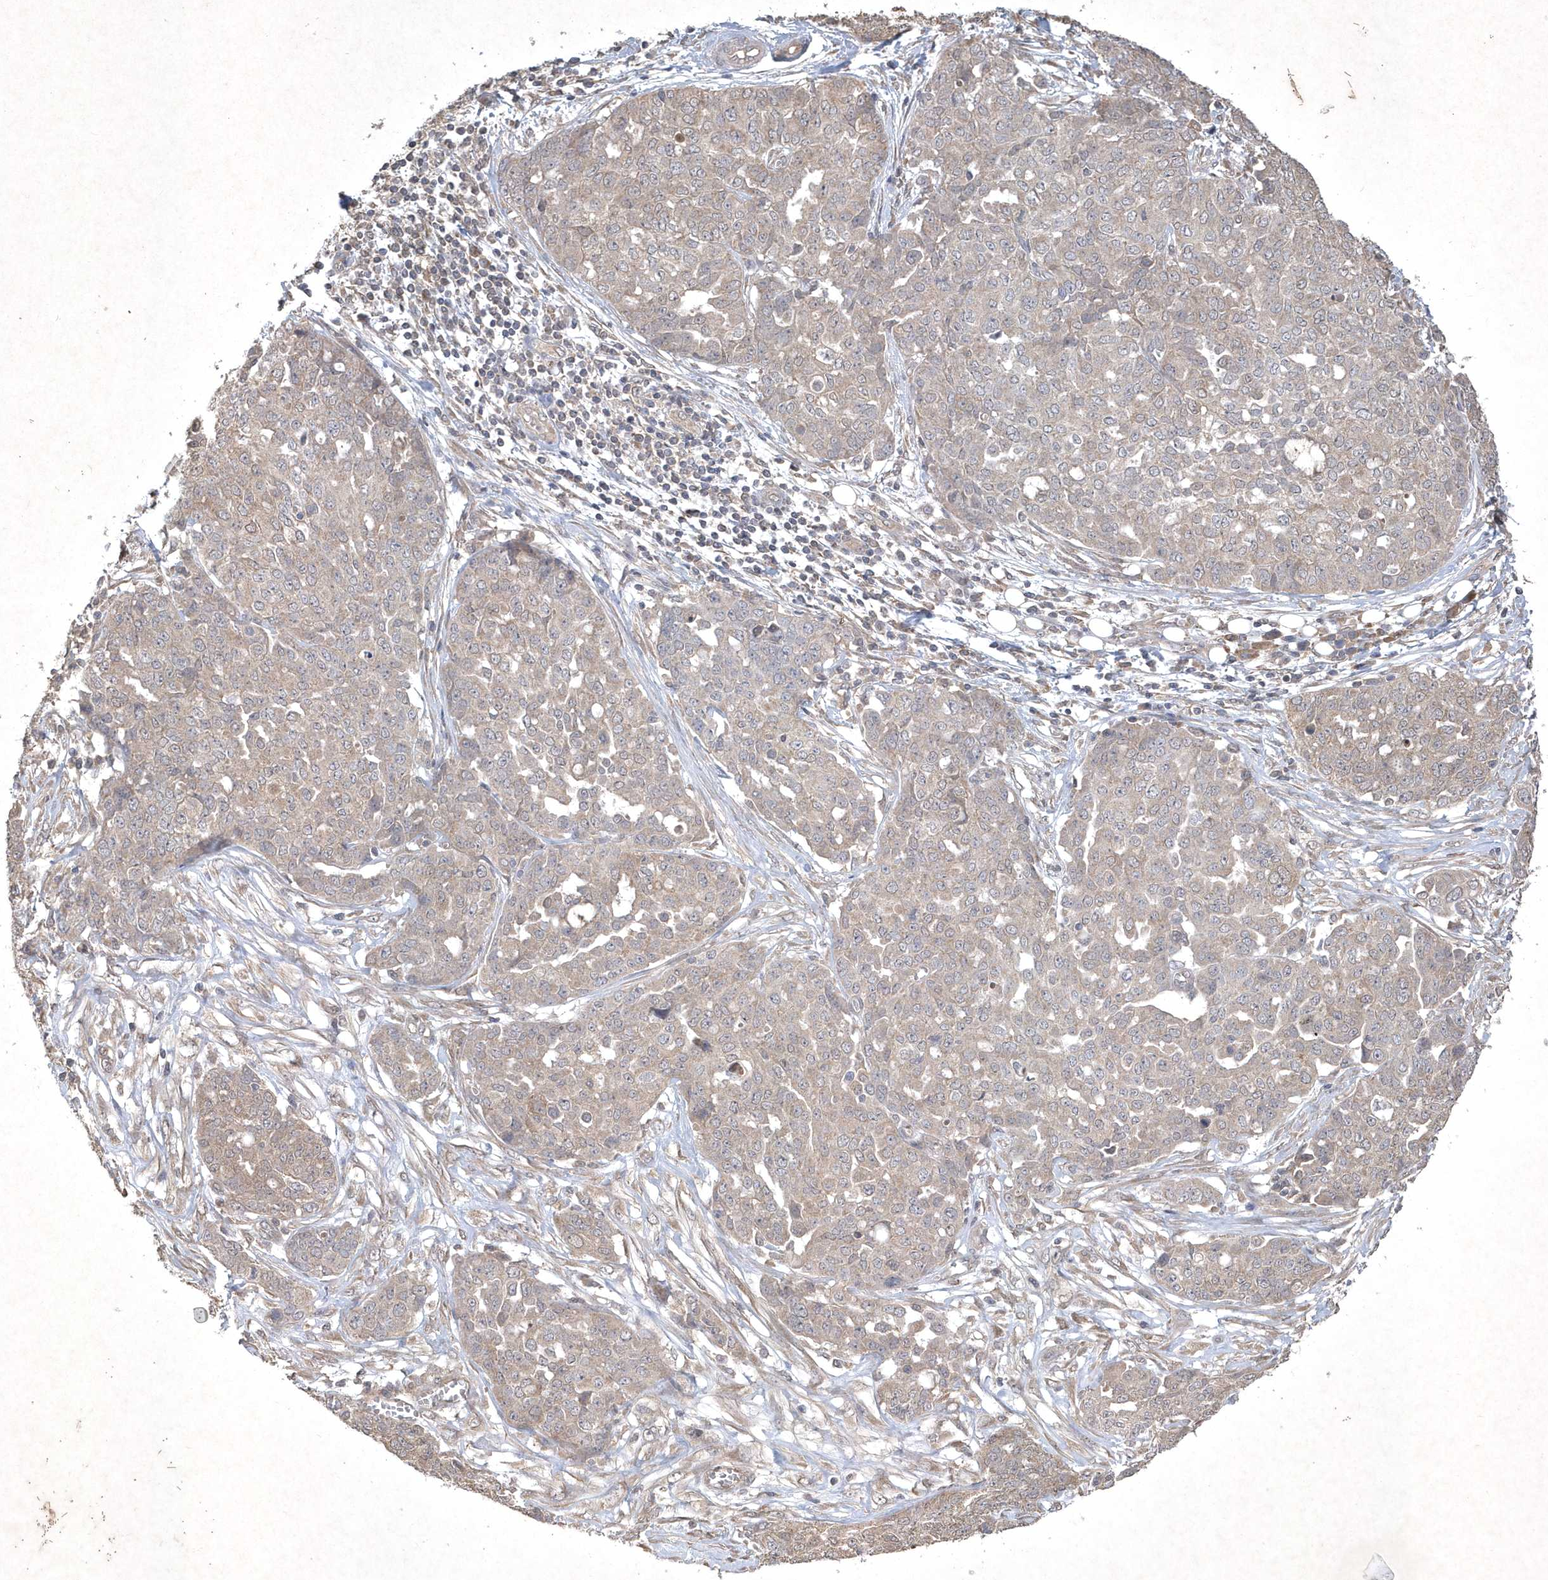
{"staining": {"intensity": "weak", "quantity": "<25%", "location": "cytoplasmic/membranous"}, "tissue": "ovarian cancer", "cell_type": "Tumor cells", "image_type": "cancer", "snomed": [{"axis": "morphology", "description": "Cystadenocarcinoma, serous, NOS"}, {"axis": "topography", "description": "Soft tissue"}, {"axis": "topography", "description": "Ovary"}], "caption": "This is an IHC micrograph of ovarian cancer. There is no expression in tumor cells.", "gene": "AKR7A2", "patient": {"sex": "female", "age": 57}}